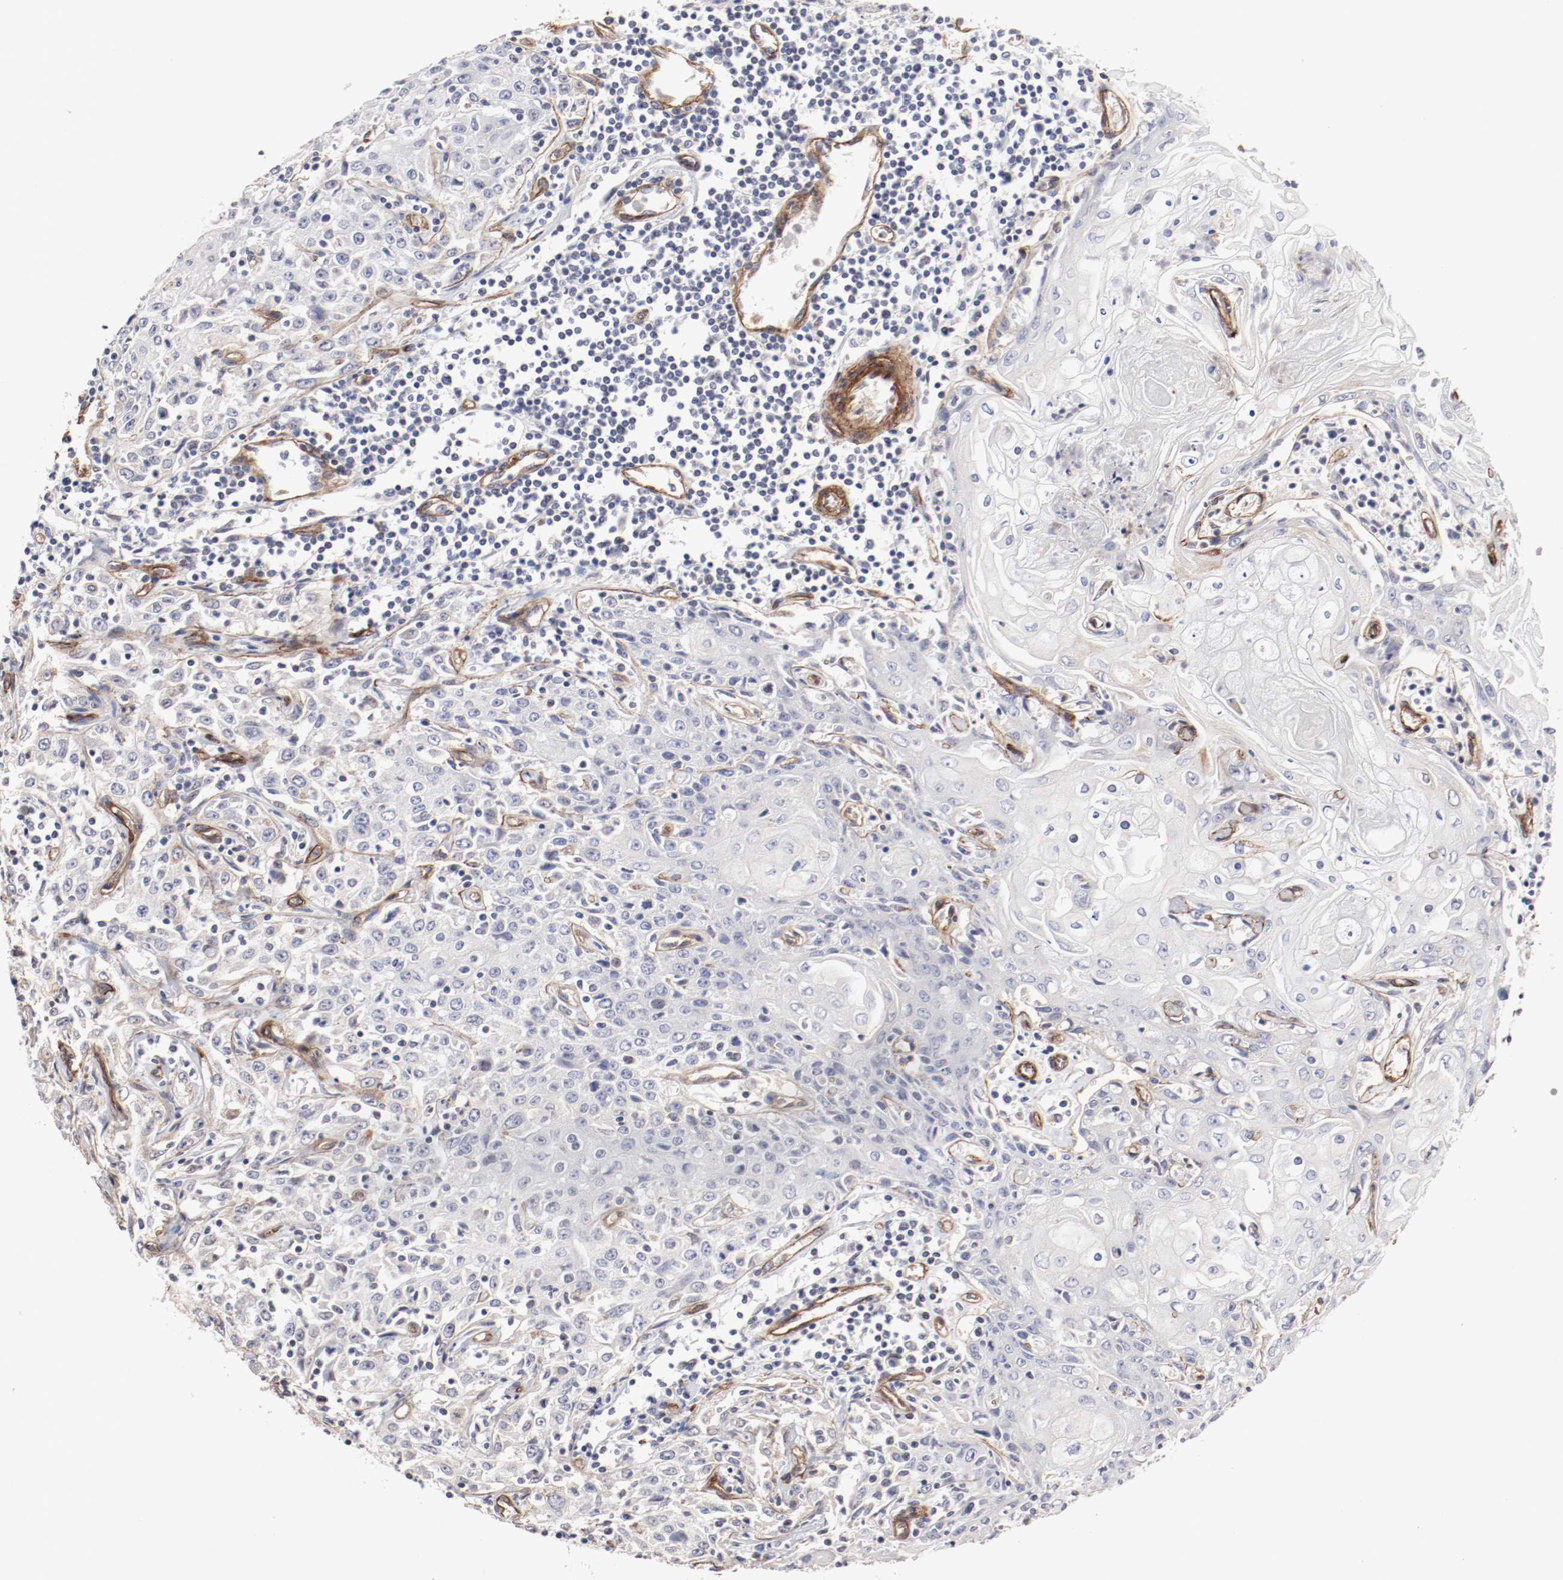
{"staining": {"intensity": "negative", "quantity": "none", "location": "none"}, "tissue": "head and neck cancer", "cell_type": "Tumor cells", "image_type": "cancer", "snomed": [{"axis": "morphology", "description": "Squamous cell carcinoma, NOS"}, {"axis": "topography", "description": "Oral tissue"}, {"axis": "topography", "description": "Head-Neck"}], "caption": "A histopathology image of human head and neck cancer (squamous cell carcinoma) is negative for staining in tumor cells.", "gene": "MAGED4", "patient": {"sex": "female", "age": 76}}